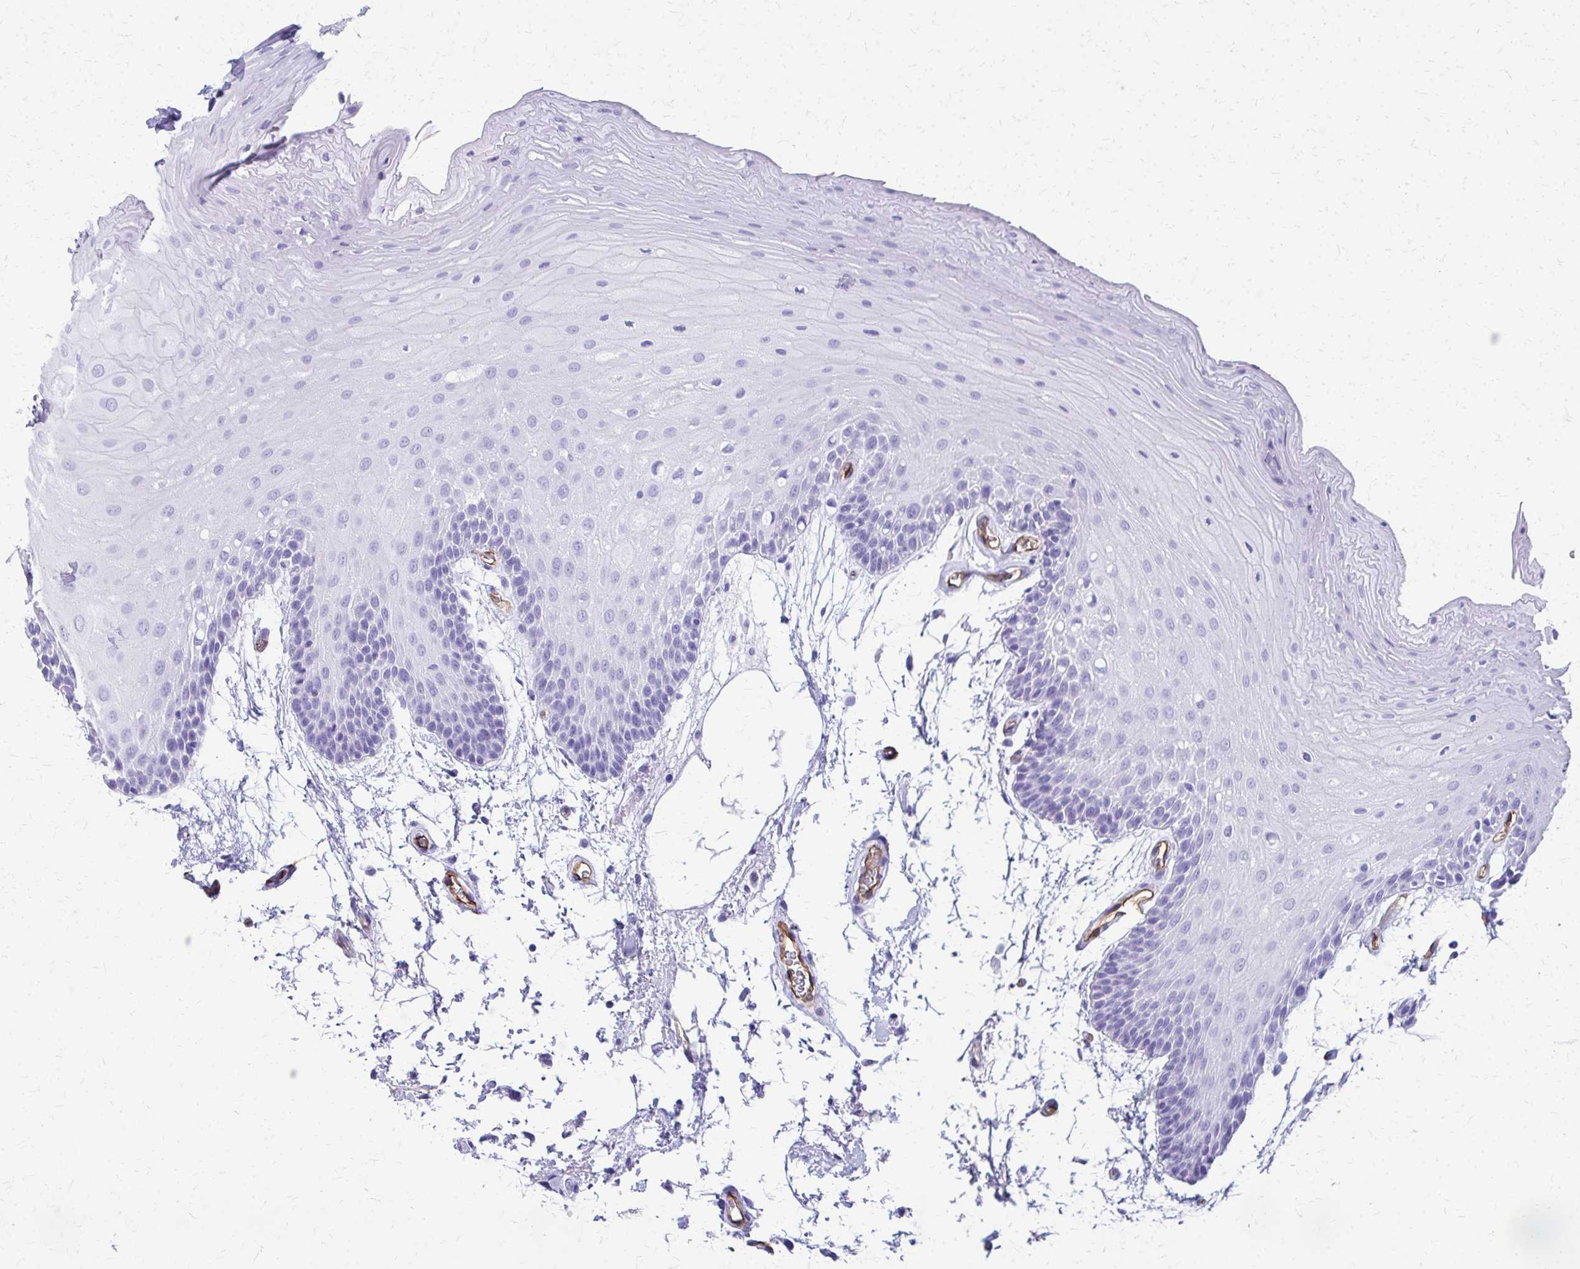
{"staining": {"intensity": "negative", "quantity": "none", "location": "none"}, "tissue": "oral mucosa", "cell_type": "Squamous epithelial cells", "image_type": "normal", "snomed": [{"axis": "morphology", "description": "Normal tissue, NOS"}, {"axis": "morphology", "description": "Squamous cell carcinoma, NOS"}, {"axis": "topography", "description": "Oral tissue"}, {"axis": "topography", "description": "Tounge, NOS"}, {"axis": "topography", "description": "Head-Neck"}], "caption": "DAB immunohistochemical staining of normal human oral mucosa exhibits no significant staining in squamous epithelial cells.", "gene": "TPSG1", "patient": {"sex": "male", "age": 62}}